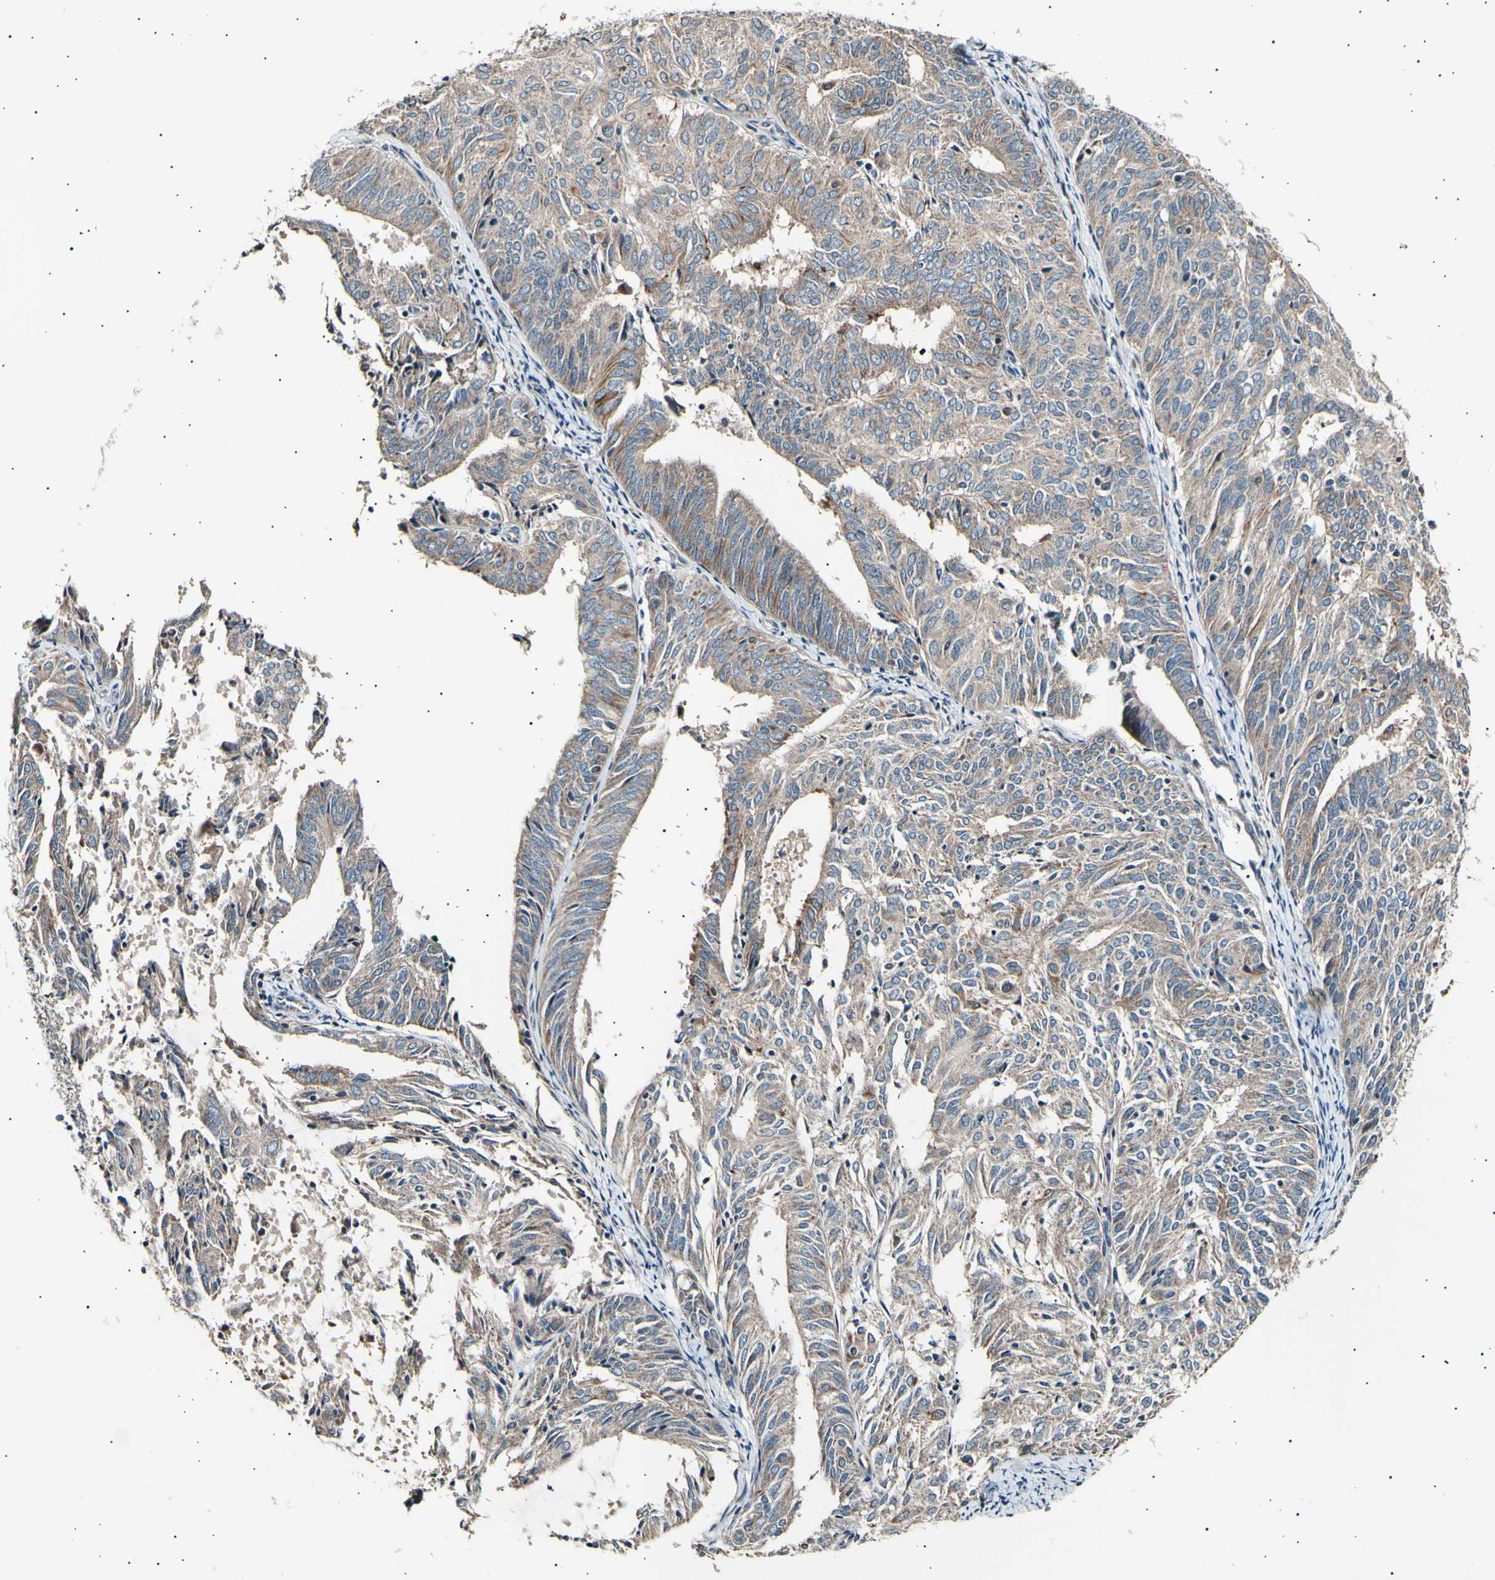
{"staining": {"intensity": "moderate", "quantity": ">75%", "location": "cytoplasmic/membranous"}, "tissue": "endometrial cancer", "cell_type": "Tumor cells", "image_type": "cancer", "snomed": [{"axis": "morphology", "description": "Adenocarcinoma, NOS"}, {"axis": "topography", "description": "Uterus"}], "caption": "High-magnification brightfield microscopy of adenocarcinoma (endometrial) stained with DAB (3,3'-diaminobenzidine) (brown) and counterstained with hematoxylin (blue). tumor cells exhibit moderate cytoplasmic/membranous staining is seen in approximately>75% of cells.", "gene": "ITGA6", "patient": {"sex": "female", "age": 60}}